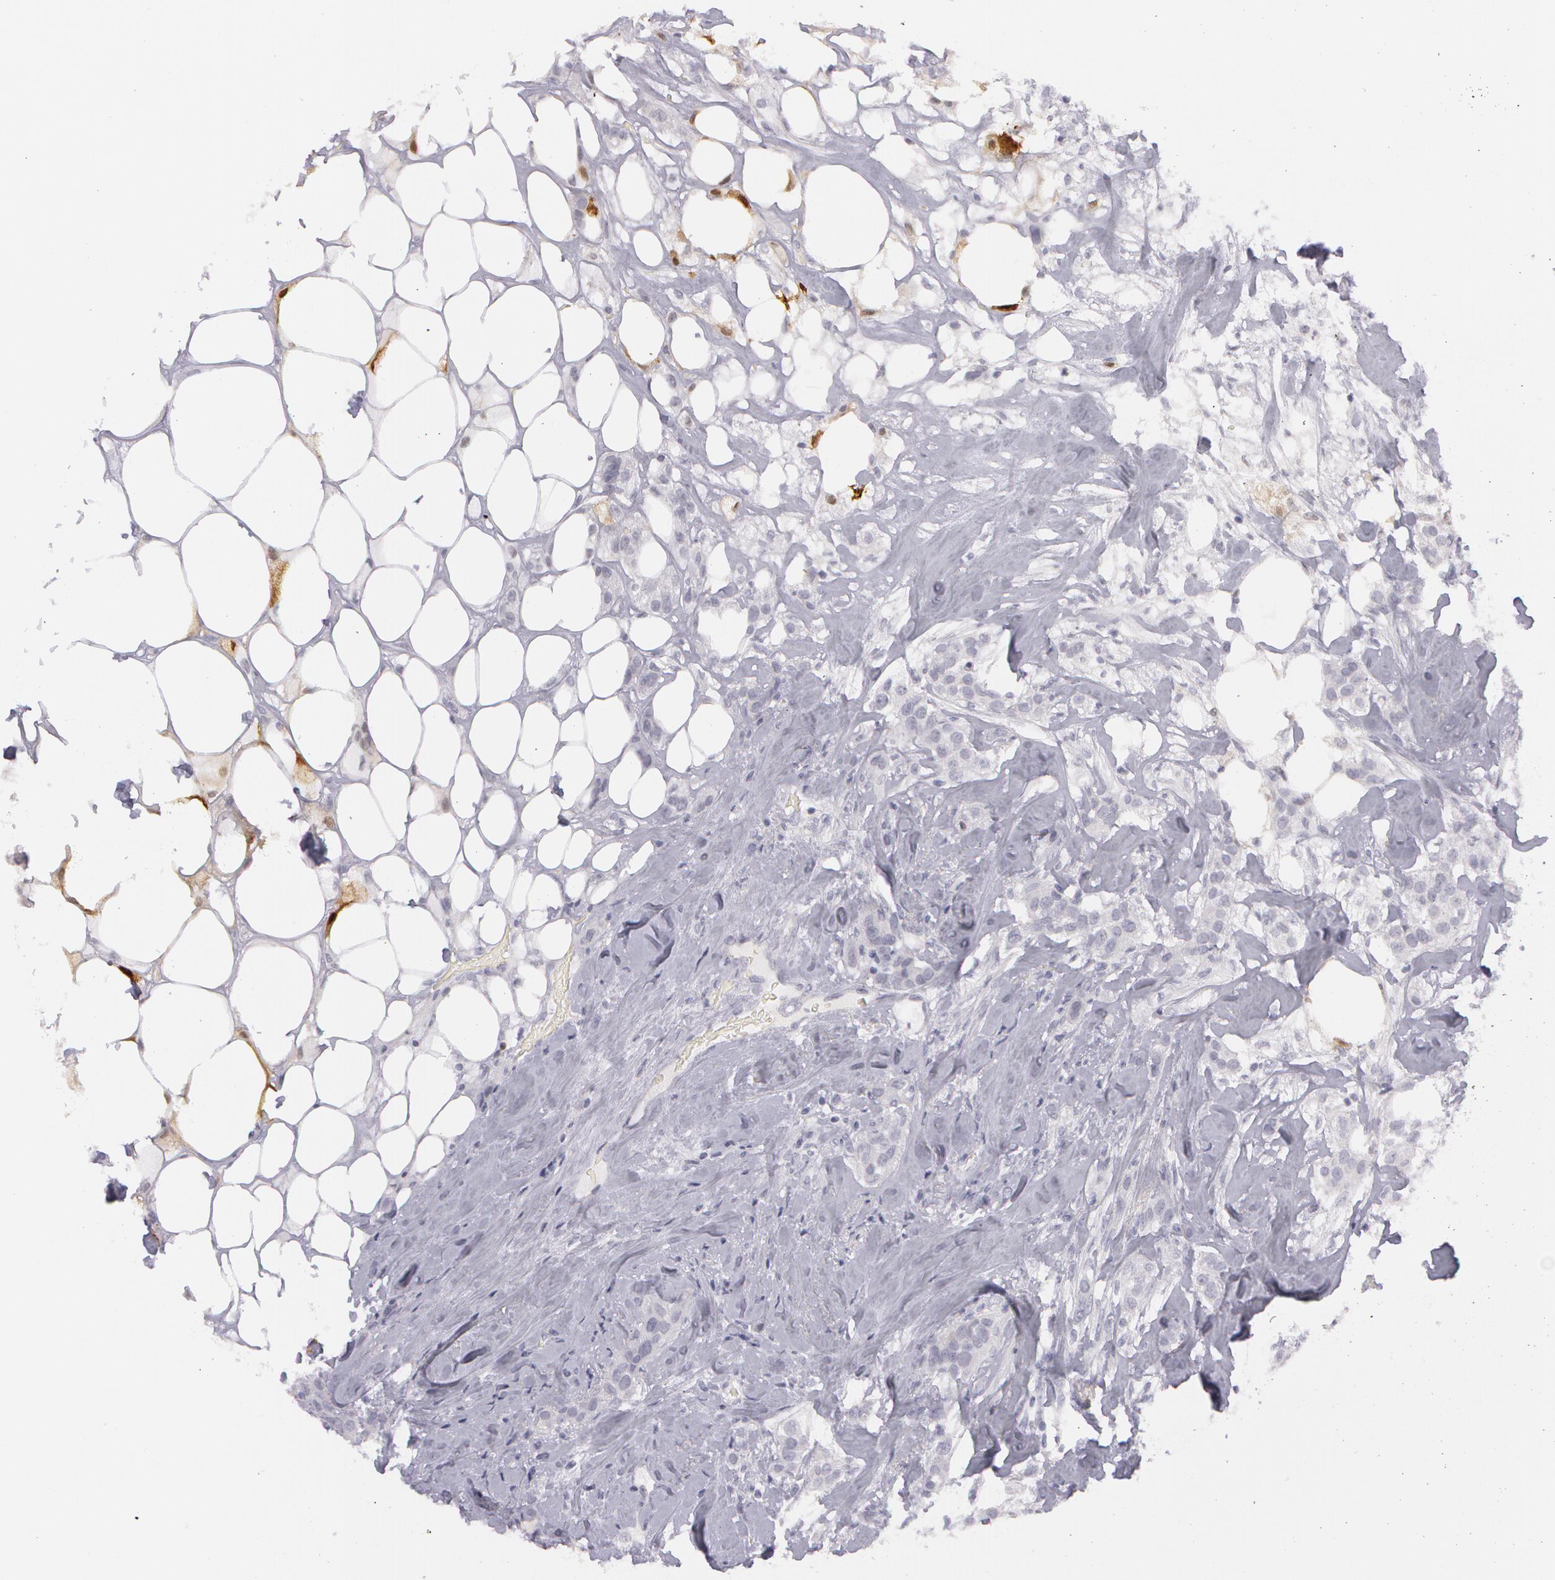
{"staining": {"intensity": "negative", "quantity": "none", "location": "none"}, "tissue": "breast cancer", "cell_type": "Tumor cells", "image_type": "cancer", "snomed": [{"axis": "morphology", "description": "Duct carcinoma"}, {"axis": "topography", "description": "Breast"}], "caption": "A histopathology image of breast infiltrating ductal carcinoma stained for a protein demonstrates no brown staining in tumor cells.", "gene": "IL1RN", "patient": {"sex": "female", "age": 45}}